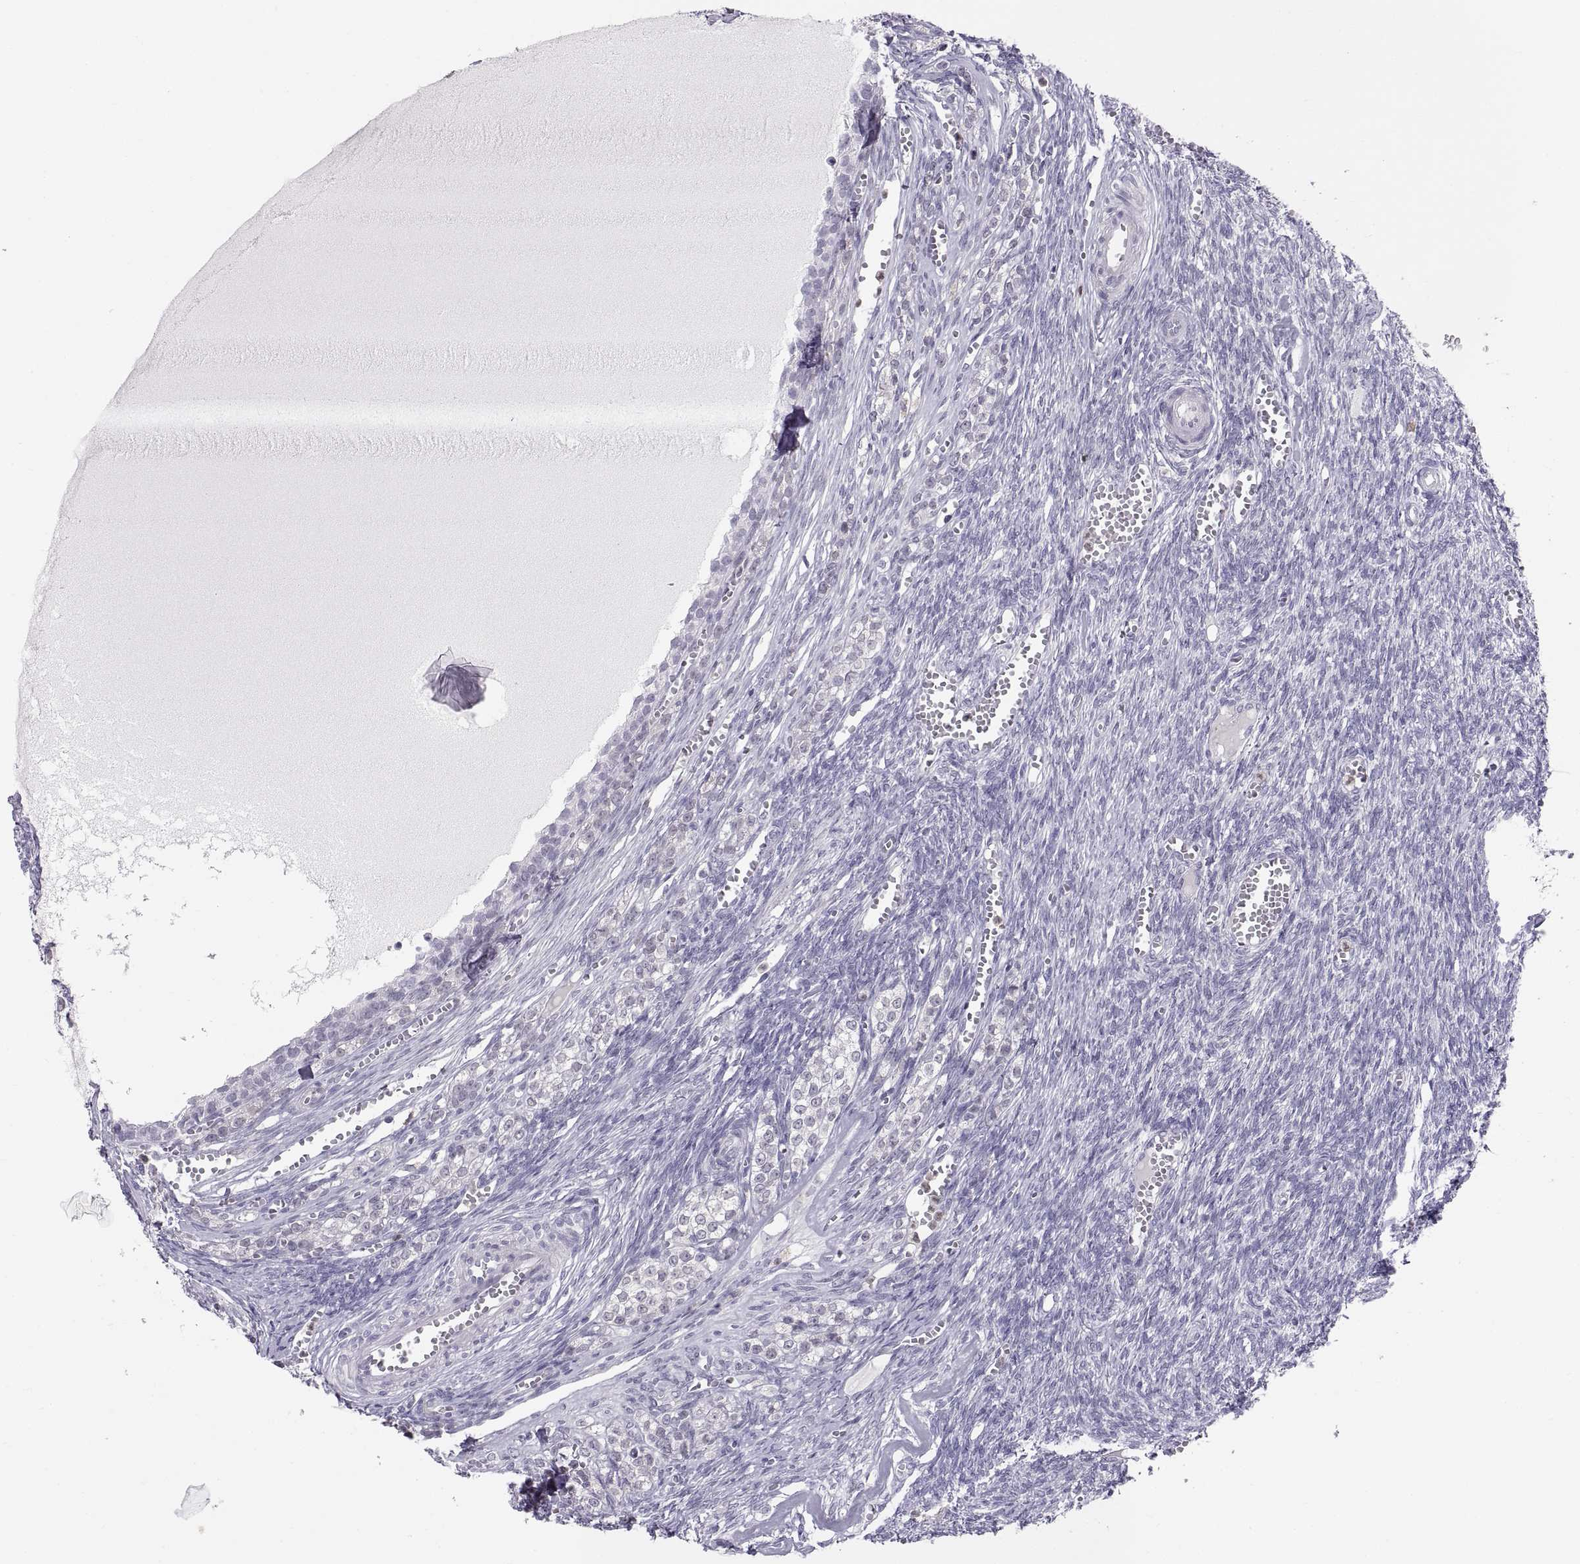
{"staining": {"intensity": "negative", "quantity": "none", "location": "none"}, "tissue": "ovary", "cell_type": "Follicle cells", "image_type": "normal", "snomed": [{"axis": "morphology", "description": "Normal tissue, NOS"}, {"axis": "topography", "description": "Ovary"}], "caption": "IHC micrograph of unremarkable ovary stained for a protein (brown), which shows no positivity in follicle cells.", "gene": "ERO1A", "patient": {"sex": "female", "age": 43}}